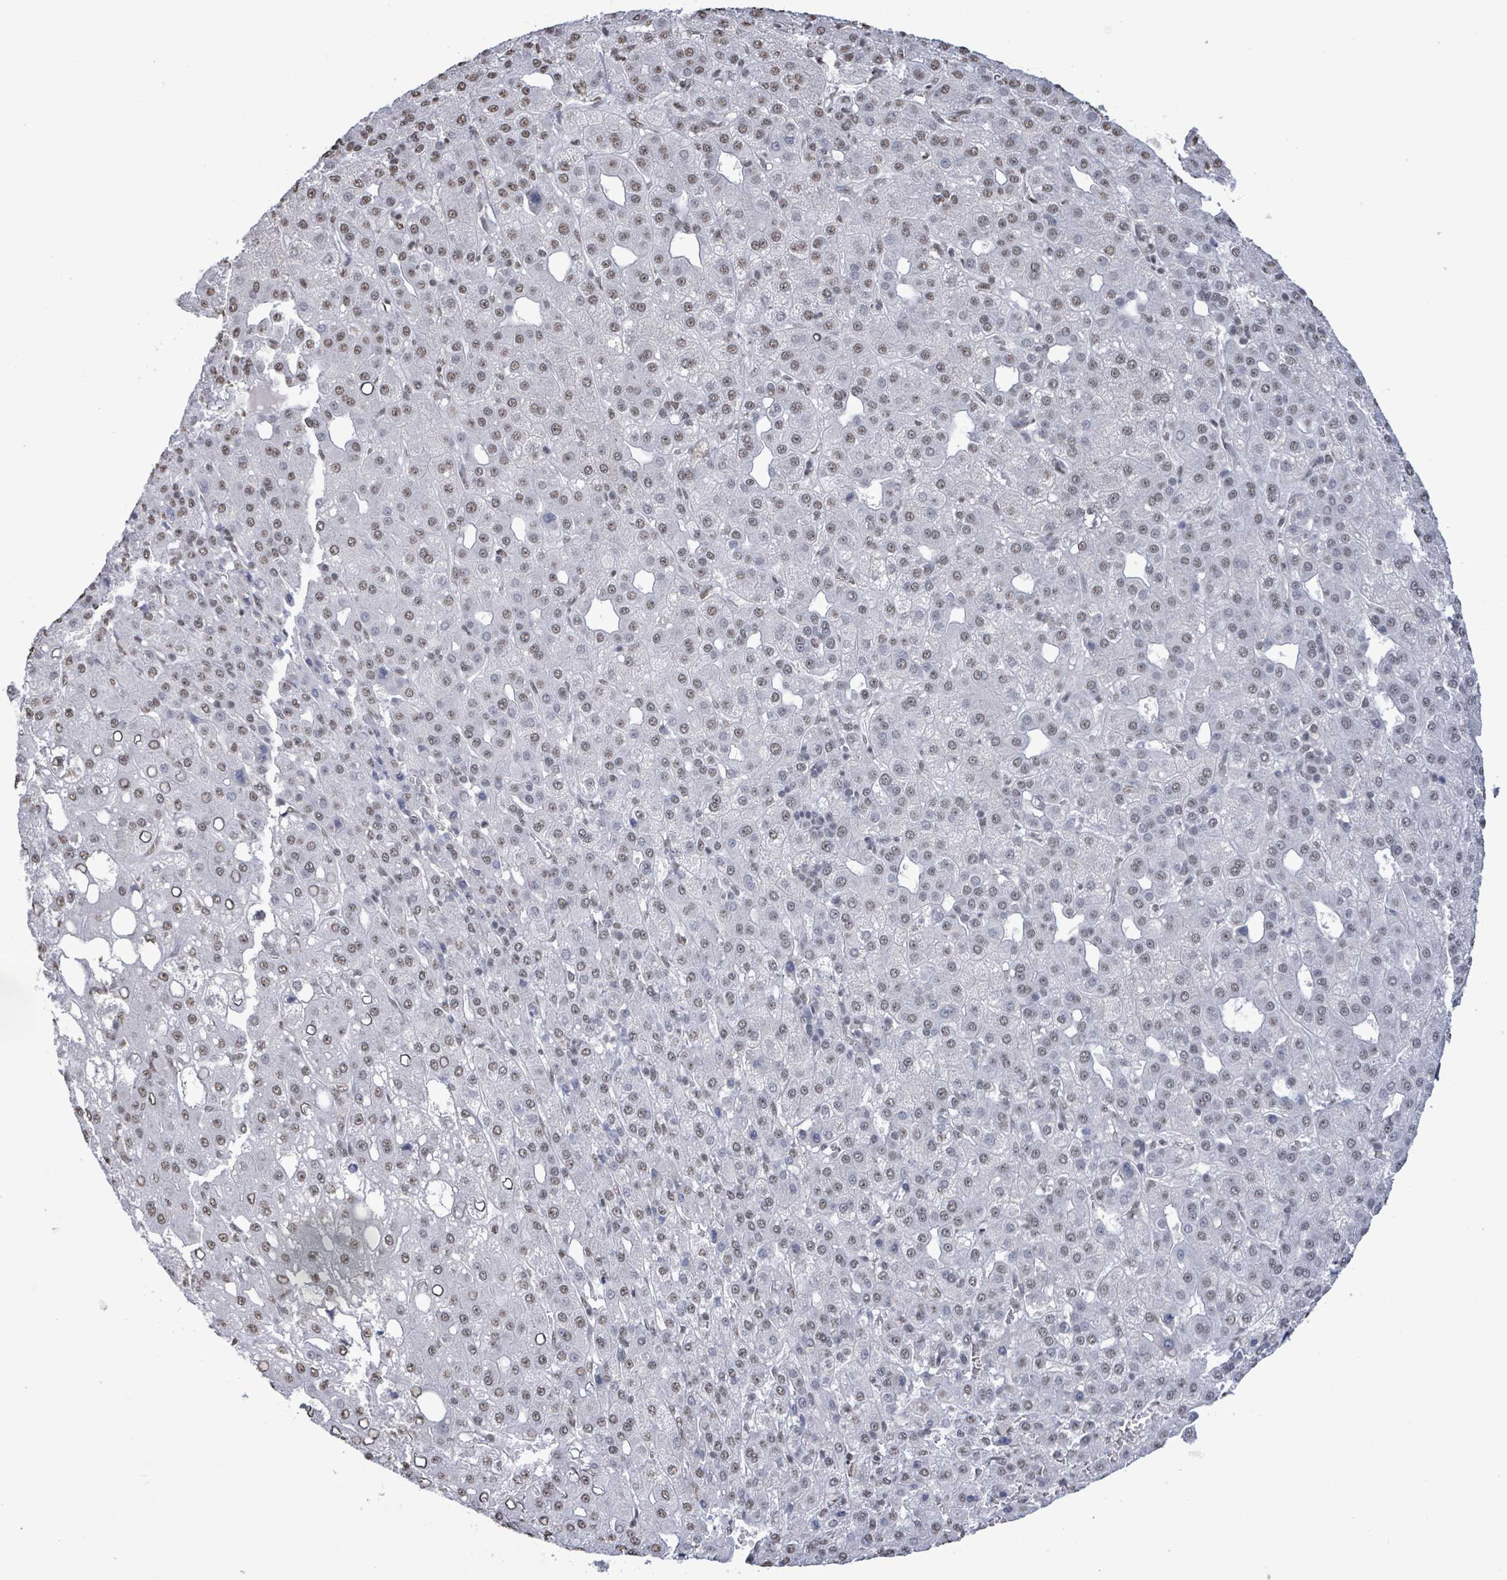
{"staining": {"intensity": "weak", "quantity": "25%-75%", "location": "nuclear"}, "tissue": "liver cancer", "cell_type": "Tumor cells", "image_type": "cancer", "snomed": [{"axis": "morphology", "description": "Carcinoma, Hepatocellular, NOS"}, {"axis": "topography", "description": "Liver"}], "caption": "Immunohistochemical staining of hepatocellular carcinoma (liver) exhibits low levels of weak nuclear protein staining in approximately 25%-75% of tumor cells.", "gene": "SAMD14", "patient": {"sex": "male", "age": 65}}